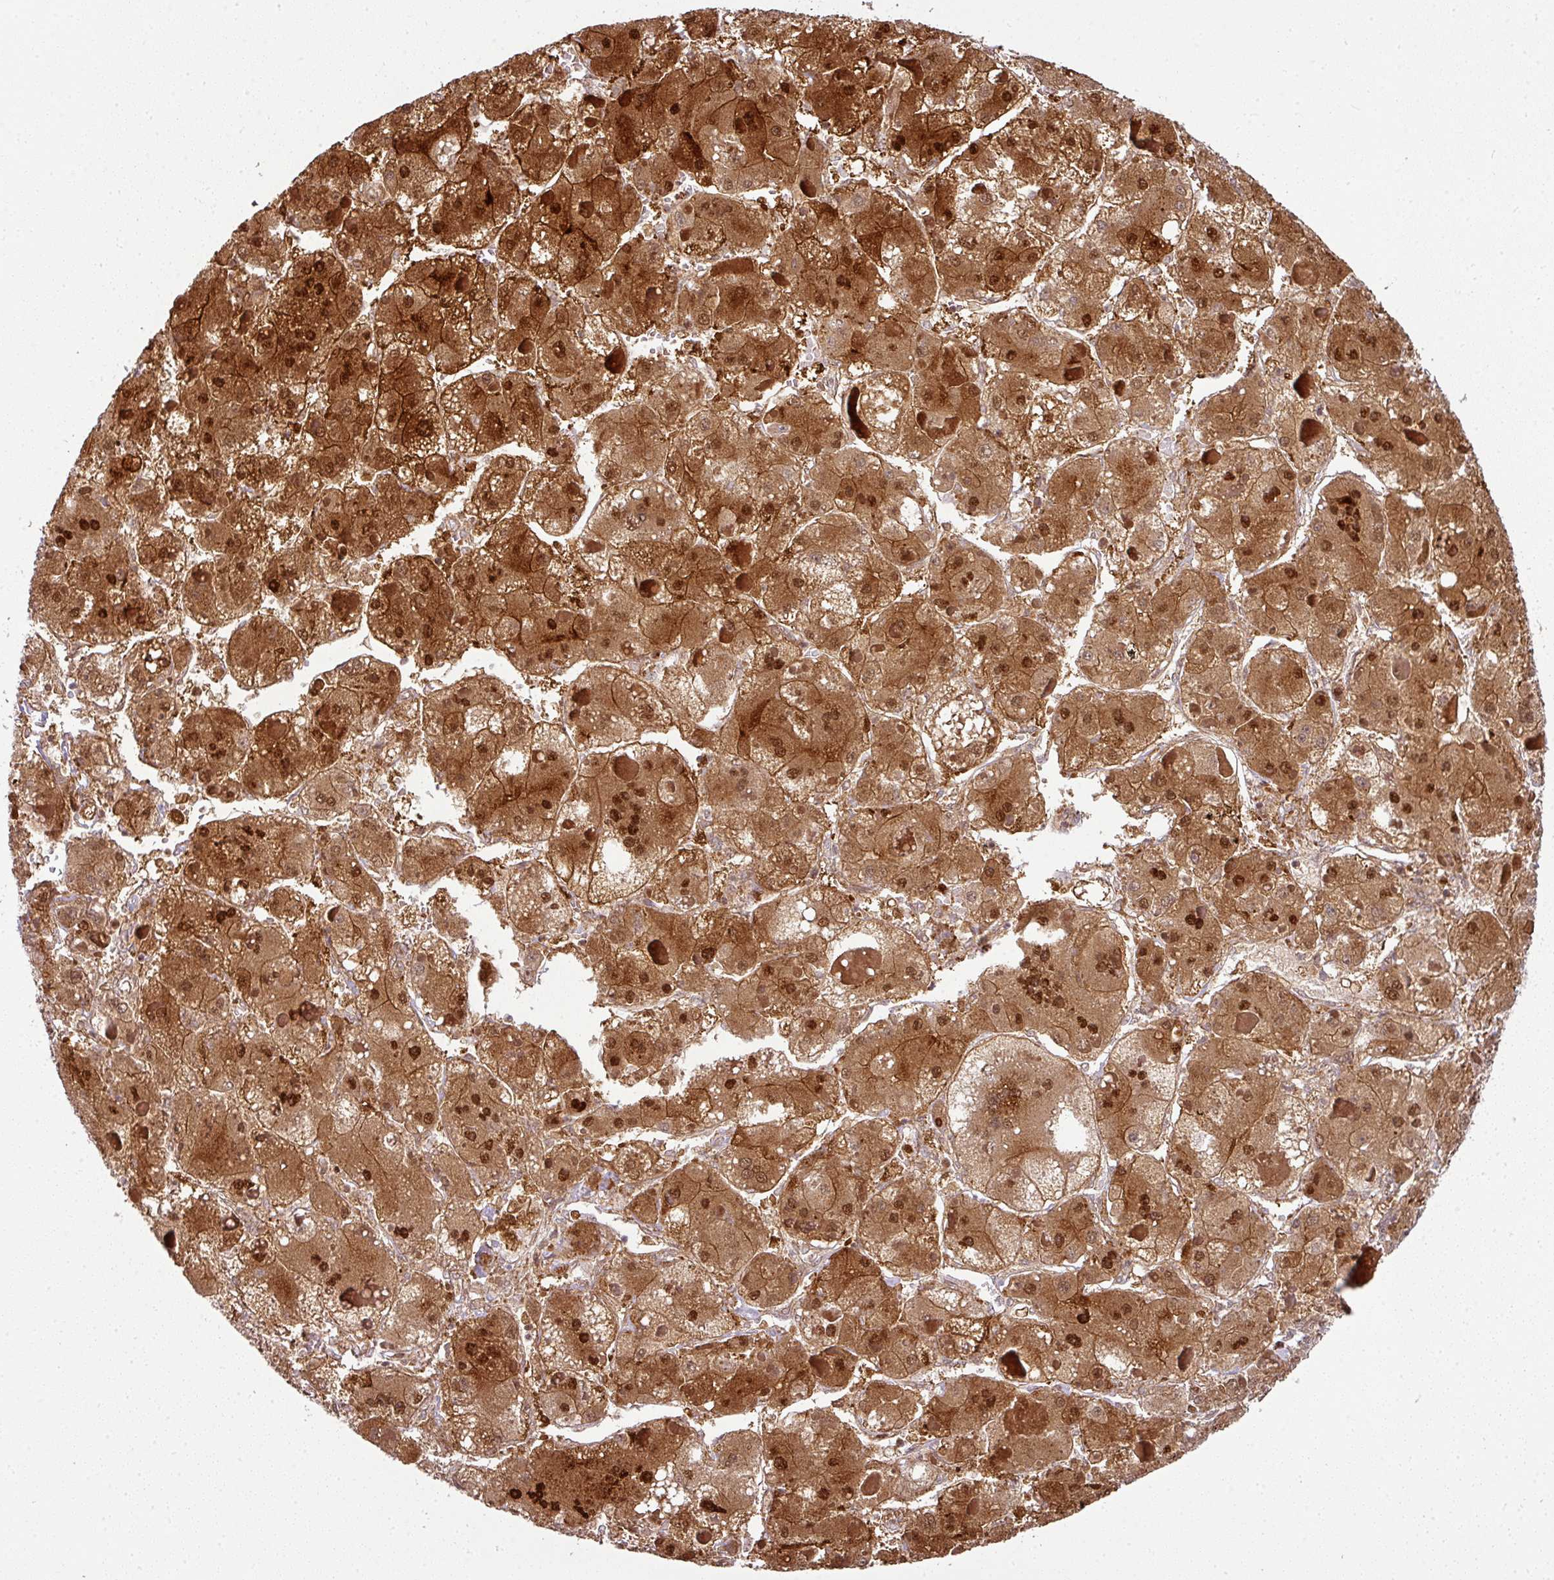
{"staining": {"intensity": "strong", "quantity": ">75%", "location": "cytoplasmic/membranous,nuclear"}, "tissue": "liver cancer", "cell_type": "Tumor cells", "image_type": "cancer", "snomed": [{"axis": "morphology", "description": "Carcinoma, Hepatocellular, NOS"}, {"axis": "topography", "description": "Liver"}], "caption": "Strong cytoplasmic/membranous and nuclear positivity for a protein is identified in about >75% of tumor cells of hepatocellular carcinoma (liver) using immunohistochemistry.", "gene": "ATAT1", "patient": {"sex": "female", "age": 73}}